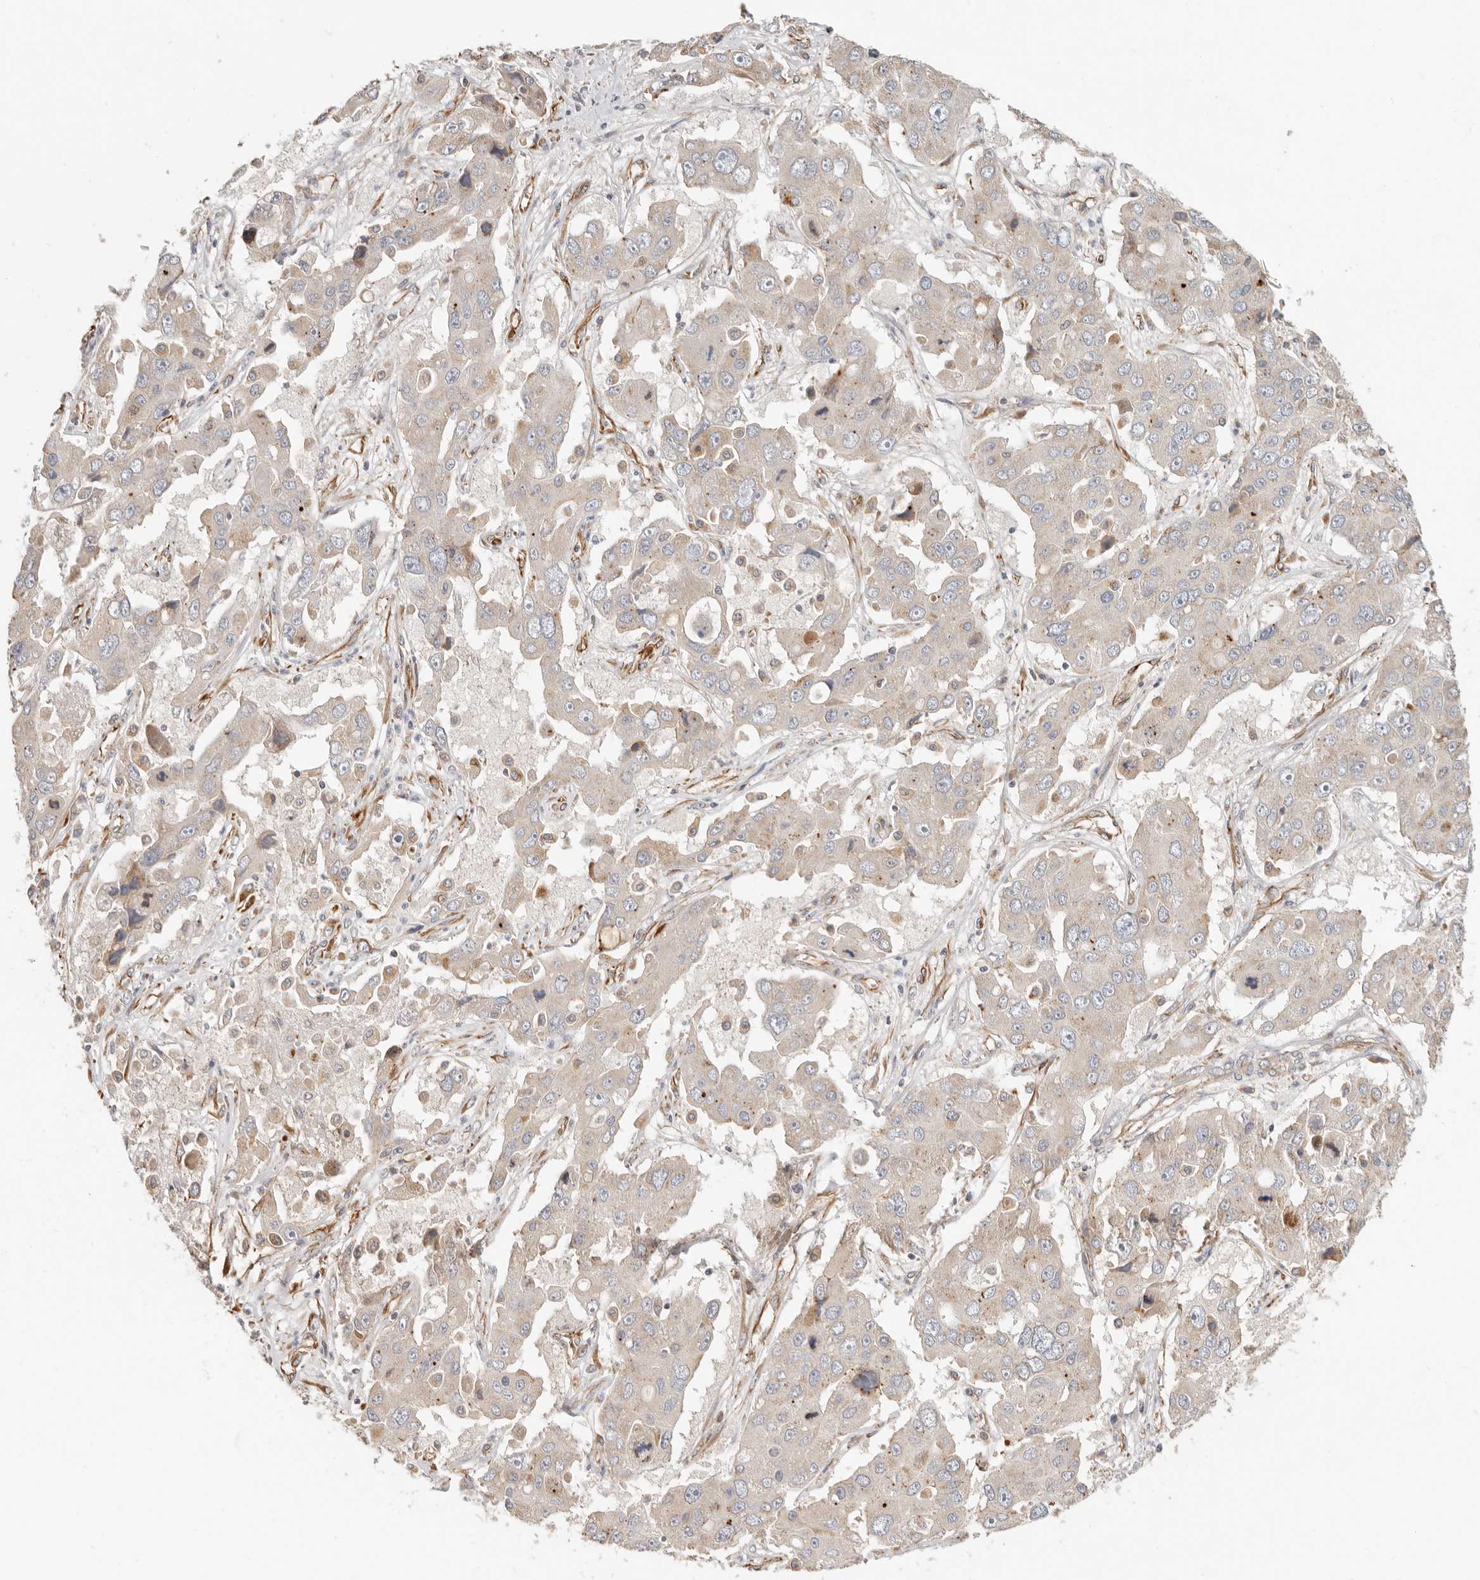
{"staining": {"intensity": "weak", "quantity": "<25%", "location": "cytoplasmic/membranous"}, "tissue": "liver cancer", "cell_type": "Tumor cells", "image_type": "cancer", "snomed": [{"axis": "morphology", "description": "Cholangiocarcinoma"}, {"axis": "topography", "description": "Liver"}], "caption": "An immunohistochemistry image of liver cancer is shown. There is no staining in tumor cells of liver cancer.", "gene": "SPRING1", "patient": {"sex": "male", "age": 67}}